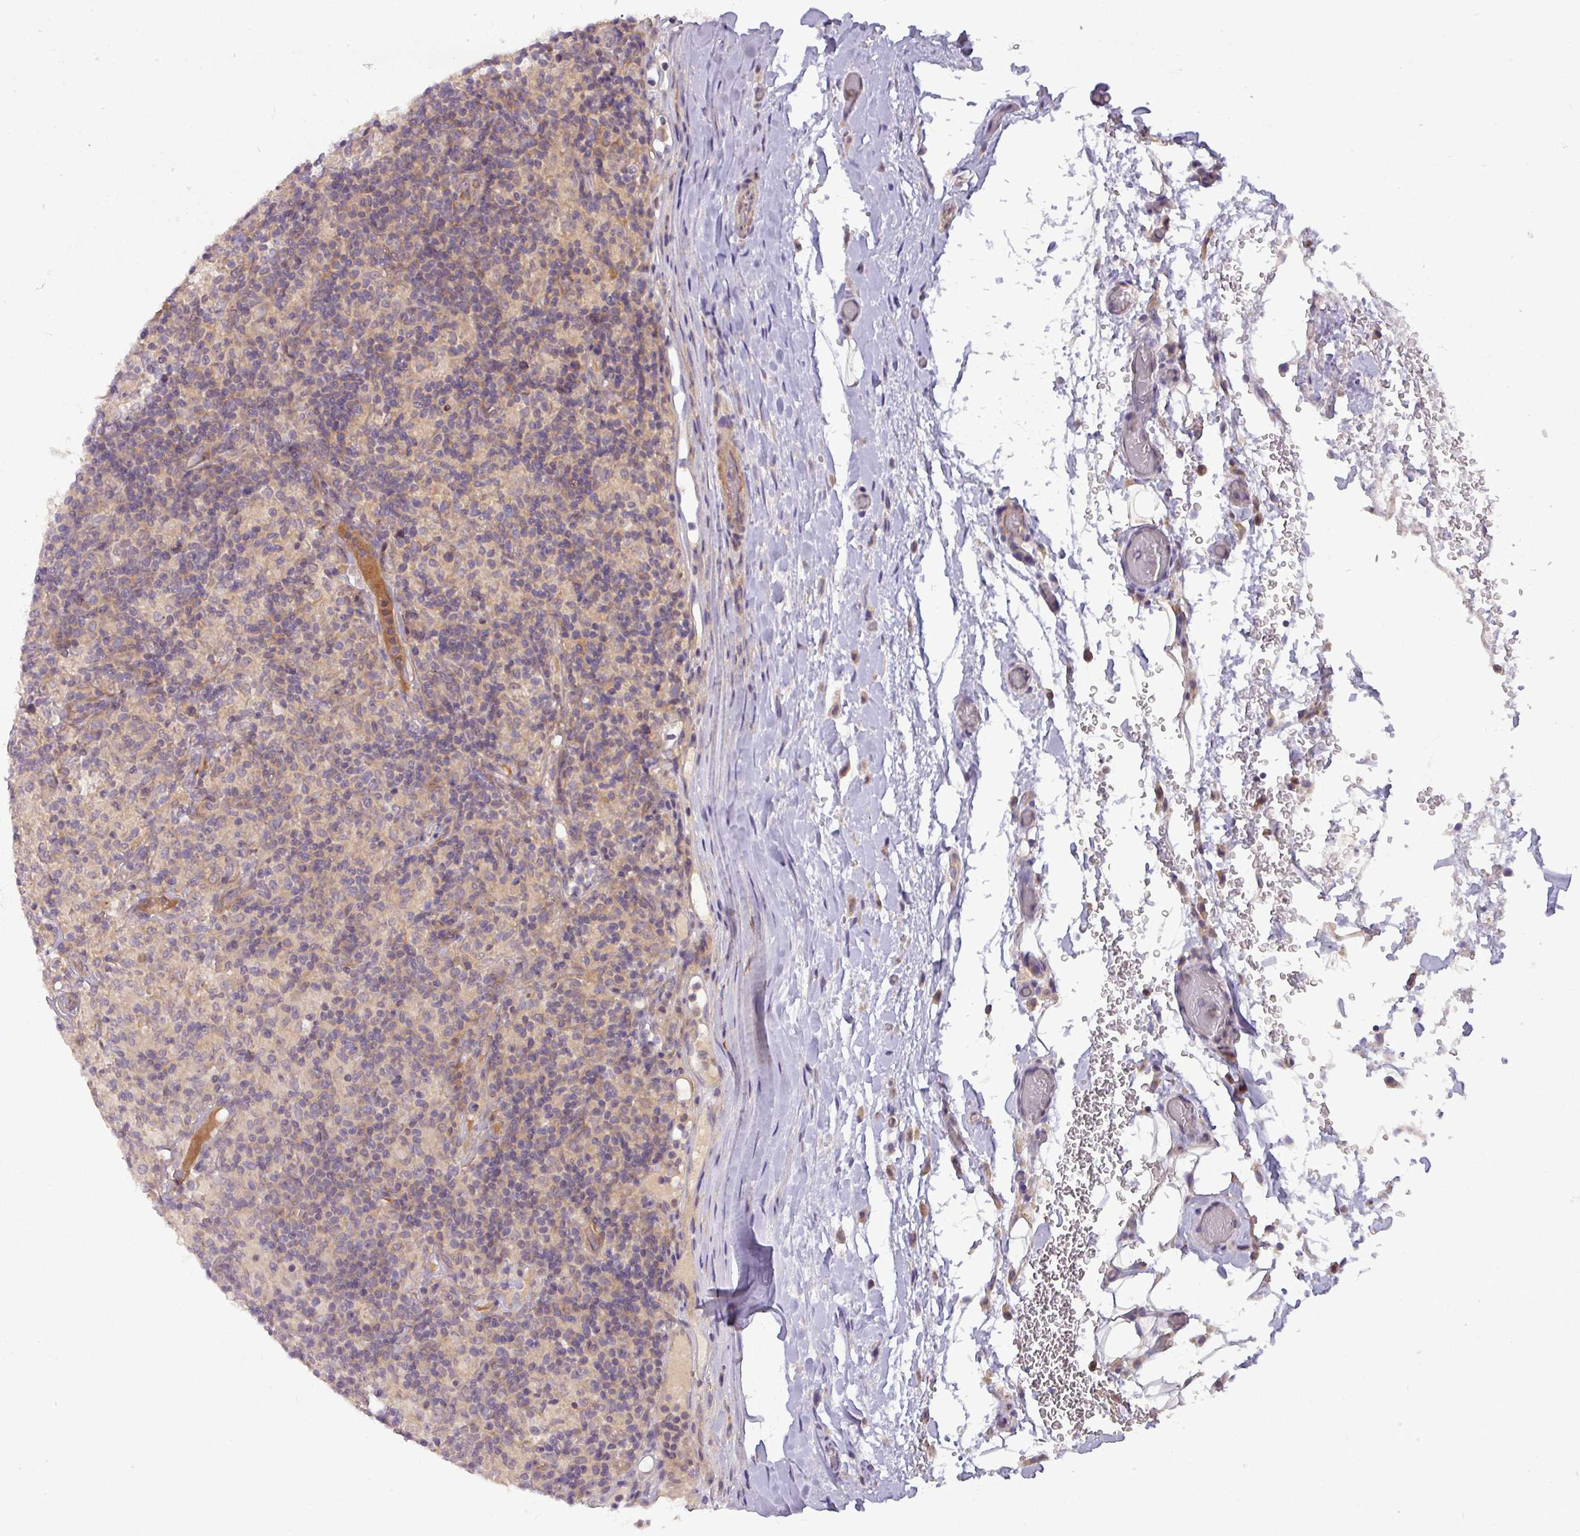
{"staining": {"intensity": "negative", "quantity": "none", "location": "none"}, "tissue": "lymphoma", "cell_type": "Tumor cells", "image_type": "cancer", "snomed": [{"axis": "morphology", "description": "Hodgkin's disease, NOS"}, {"axis": "topography", "description": "Lymph node"}], "caption": "DAB (3,3'-diaminobenzidine) immunohistochemical staining of human Hodgkin's disease exhibits no significant staining in tumor cells. Nuclei are stained in blue.", "gene": "ZNF35", "patient": {"sex": "male", "age": 70}}